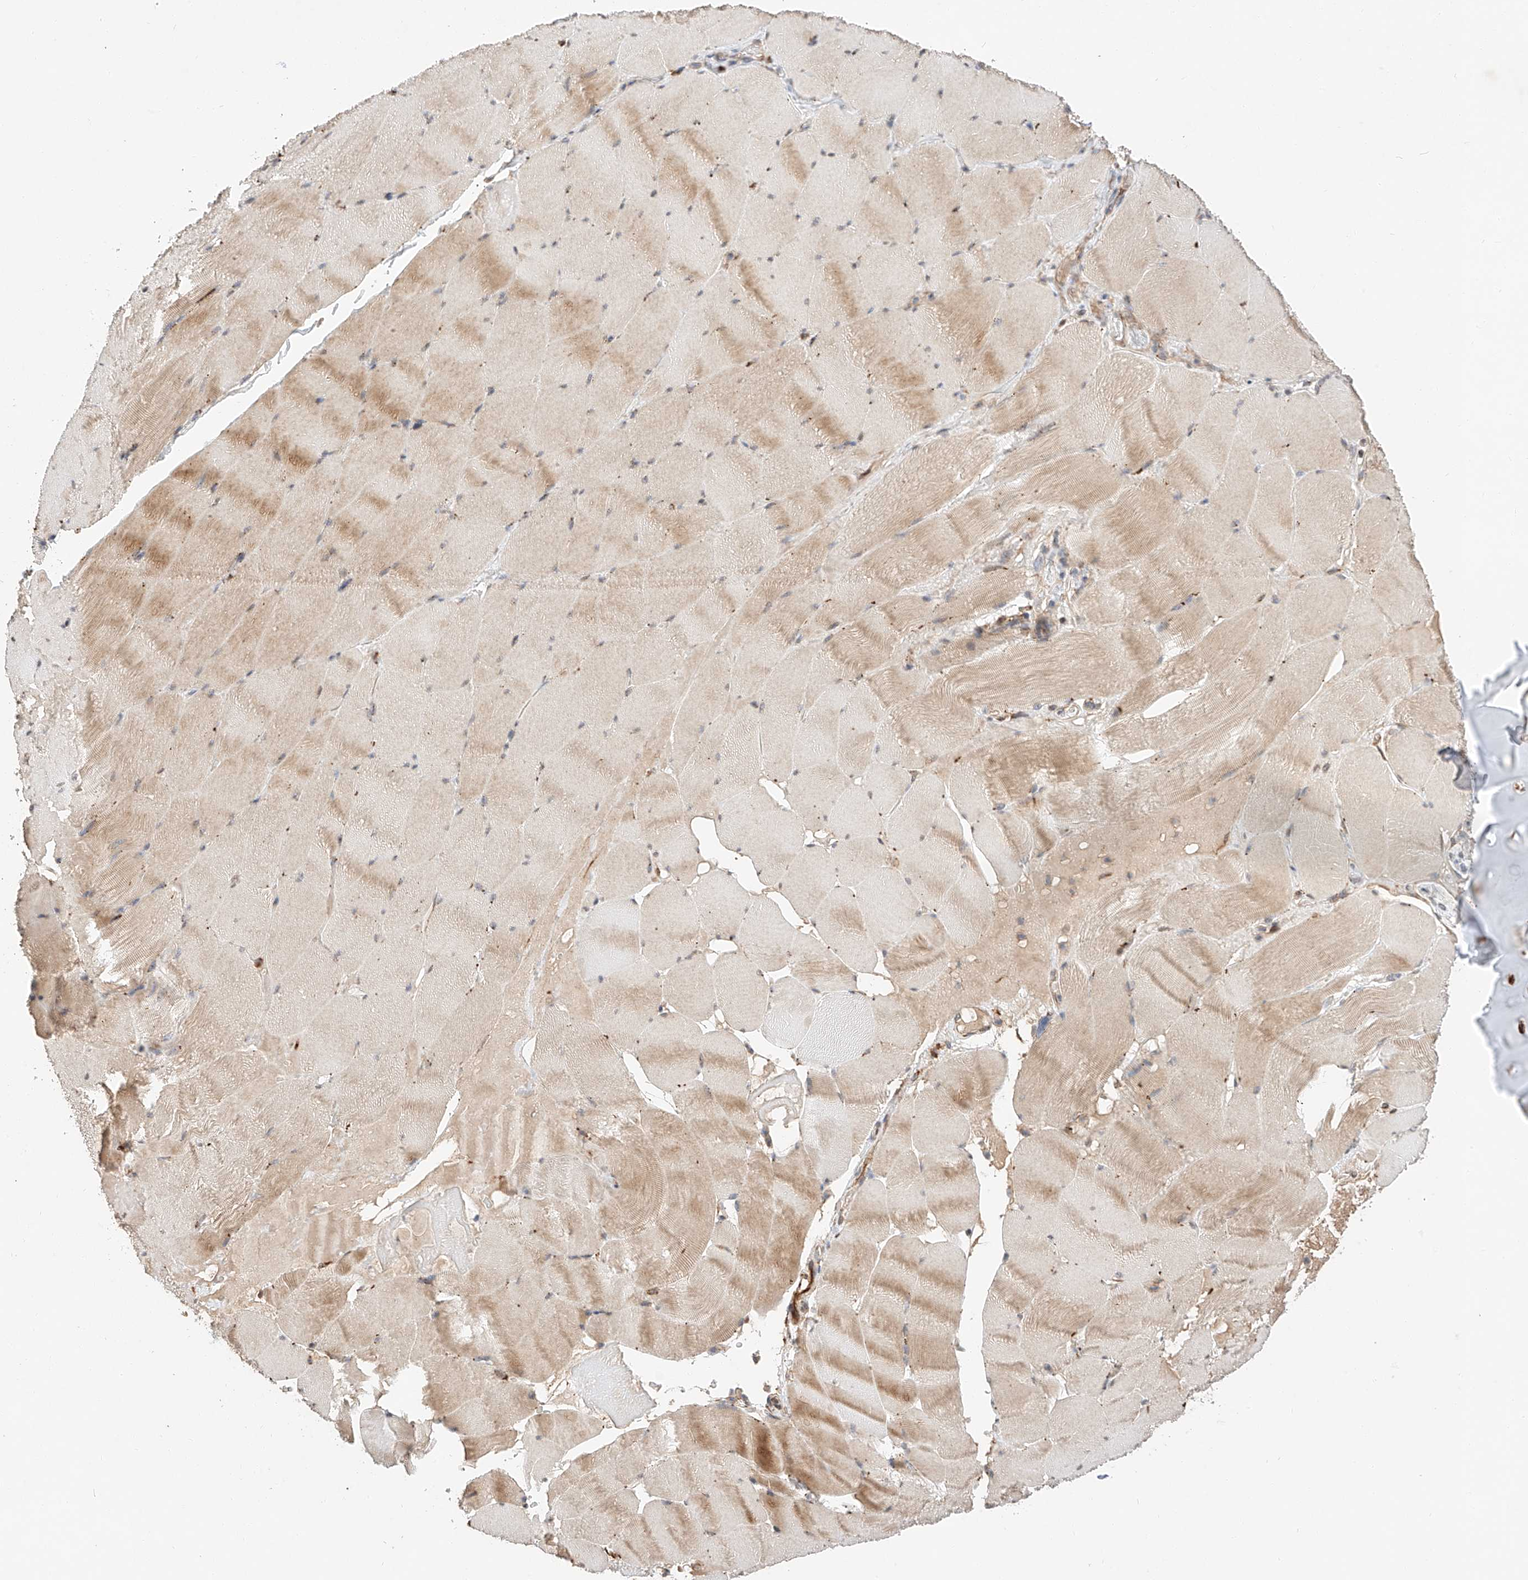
{"staining": {"intensity": "moderate", "quantity": "25%-75%", "location": "cytoplasmic/membranous"}, "tissue": "skeletal muscle", "cell_type": "Myocytes", "image_type": "normal", "snomed": [{"axis": "morphology", "description": "Normal tissue, NOS"}, {"axis": "topography", "description": "Skeletal muscle"}], "caption": "A micrograph of skeletal muscle stained for a protein displays moderate cytoplasmic/membranous brown staining in myocytes. The staining was performed using DAB to visualize the protein expression in brown, while the nuclei were stained in blue with hematoxylin (Magnification: 20x).", "gene": "SUSD6", "patient": {"sex": "male", "age": 62}}